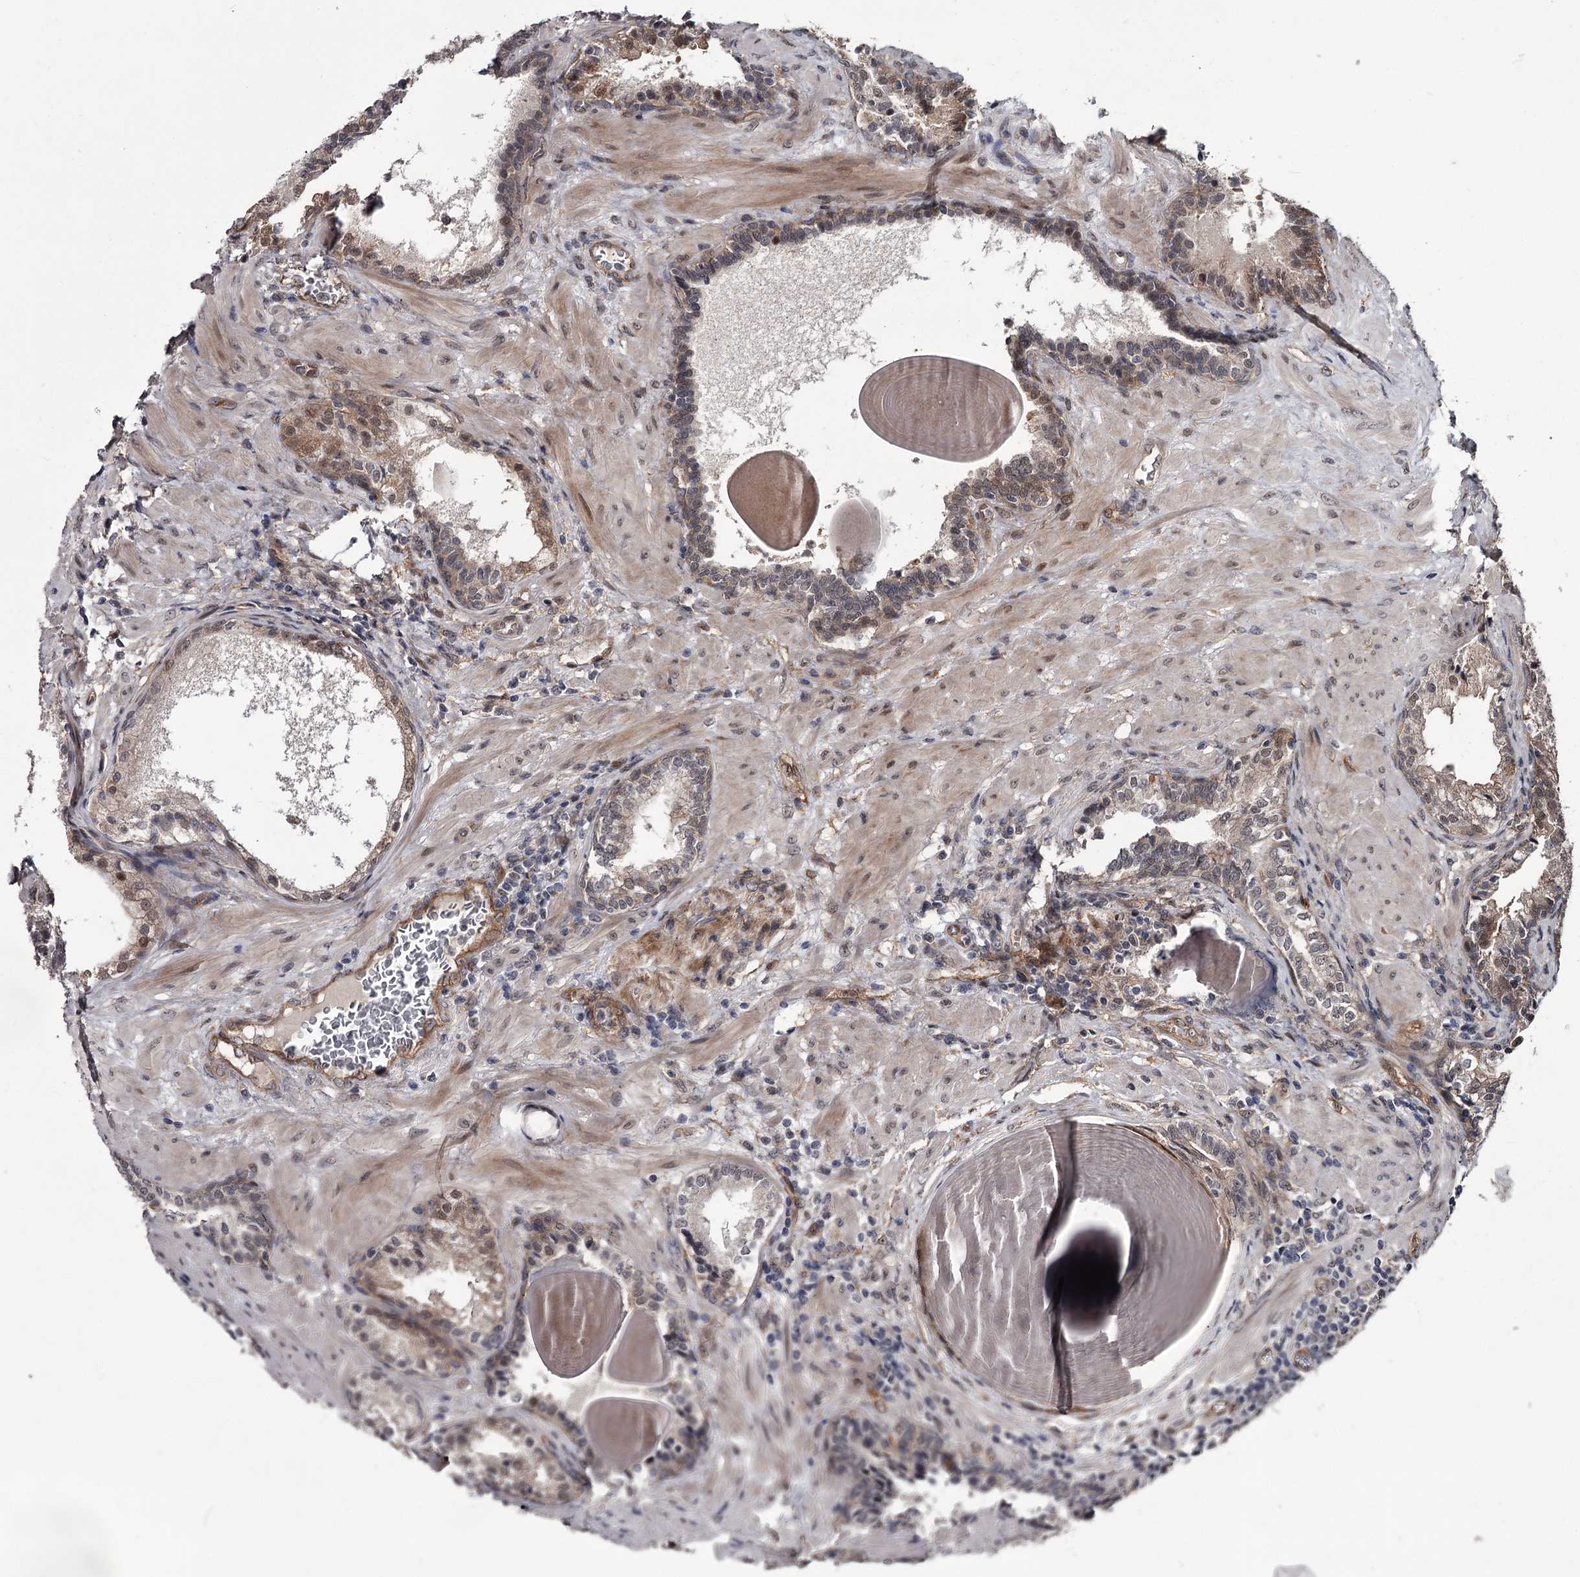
{"staining": {"intensity": "moderate", "quantity": "25%-75%", "location": "cytoplasmic/membranous"}, "tissue": "prostate cancer", "cell_type": "Tumor cells", "image_type": "cancer", "snomed": [{"axis": "morphology", "description": "Adenocarcinoma, Low grade"}, {"axis": "topography", "description": "Prostate"}], "caption": "IHC (DAB) staining of human prostate cancer reveals moderate cytoplasmic/membranous protein positivity in approximately 25%-75% of tumor cells.", "gene": "CDC42EP2", "patient": {"sex": "male", "age": 60}}